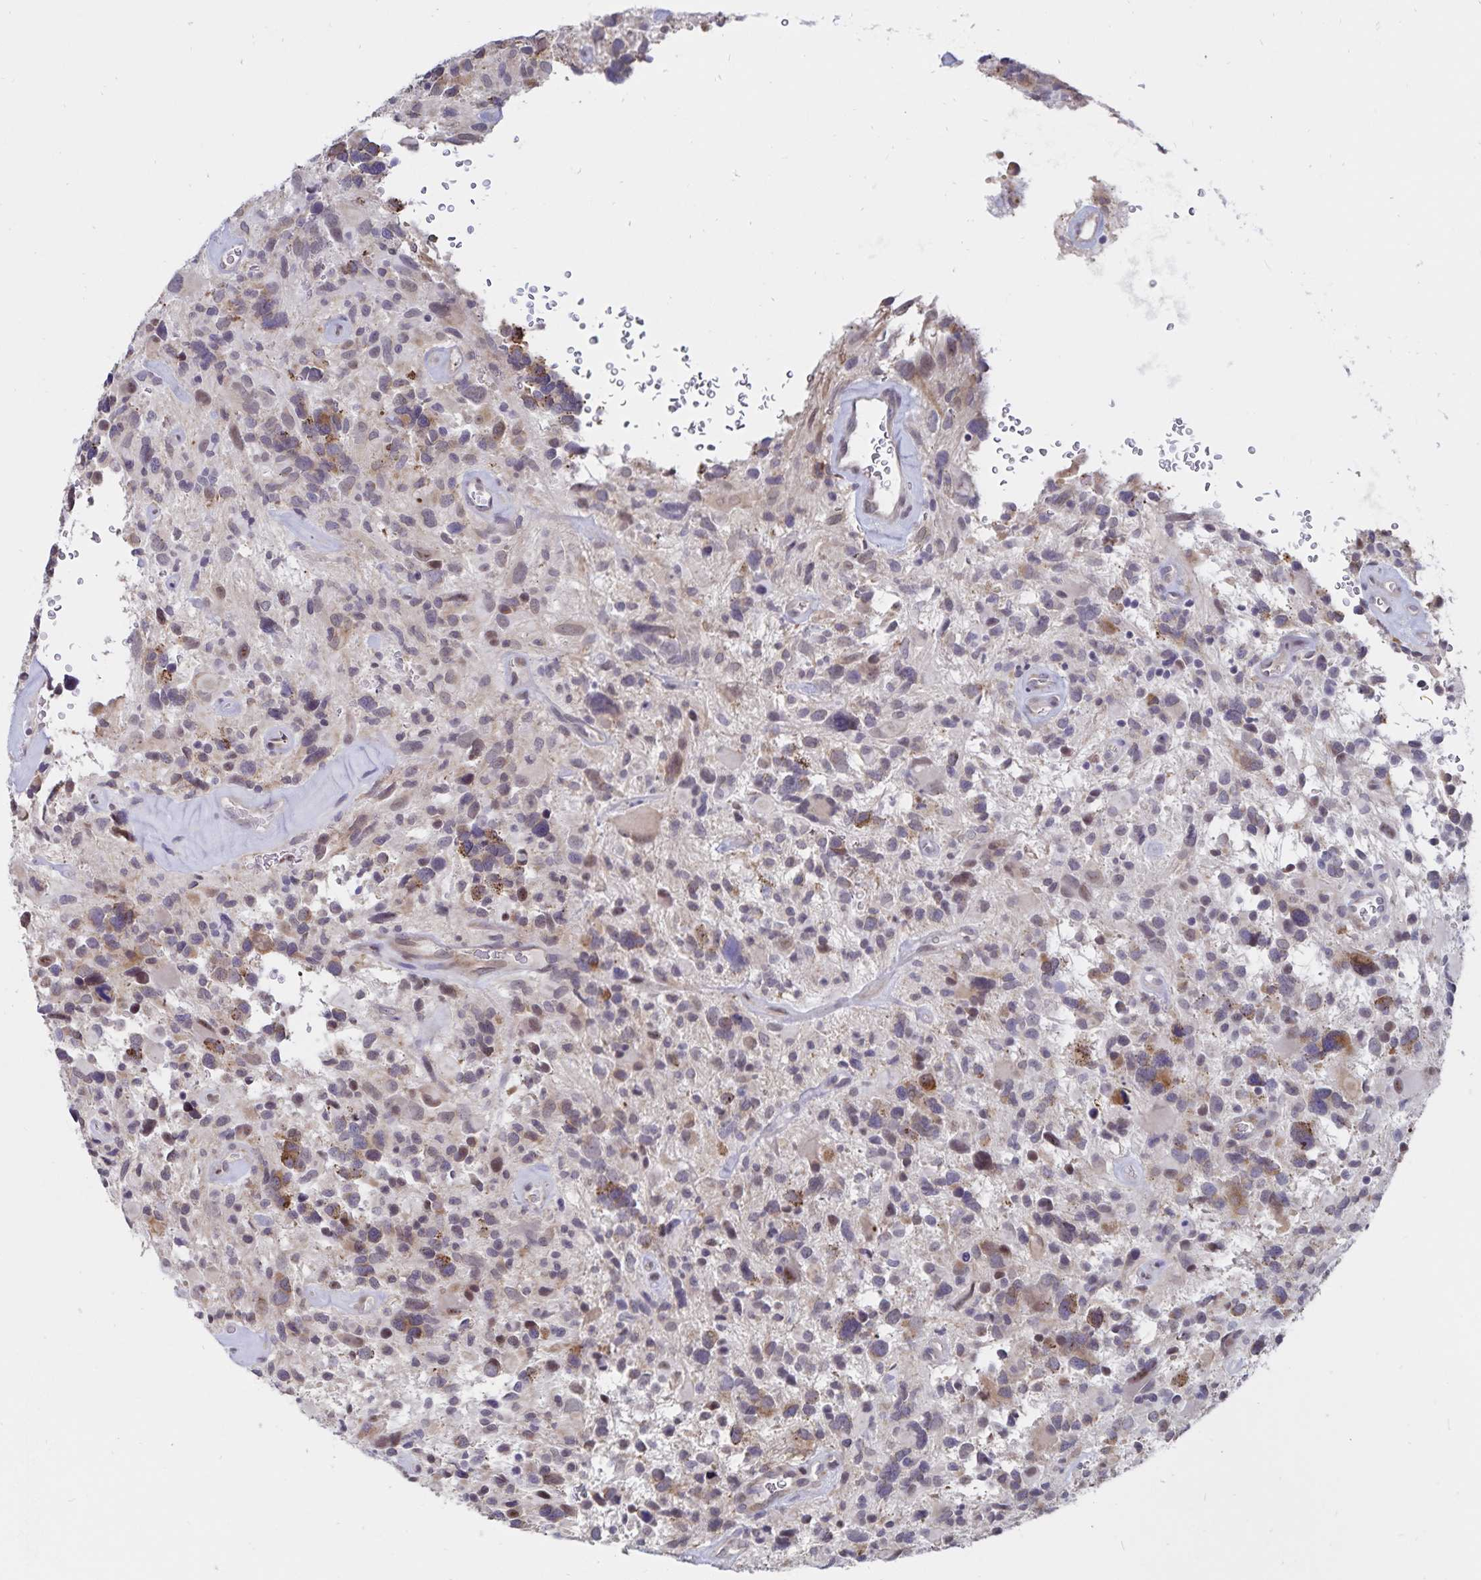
{"staining": {"intensity": "negative", "quantity": "none", "location": "none"}, "tissue": "glioma", "cell_type": "Tumor cells", "image_type": "cancer", "snomed": [{"axis": "morphology", "description": "Glioma, malignant, High grade"}, {"axis": "topography", "description": "Brain"}], "caption": "A high-resolution micrograph shows IHC staining of malignant glioma (high-grade), which shows no significant expression in tumor cells. The staining was performed using DAB to visualize the protein expression in brown, while the nuclei were stained in blue with hematoxylin (Magnification: 20x).", "gene": "ATP2A2", "patient": {"sex": "male", "age": 49}}